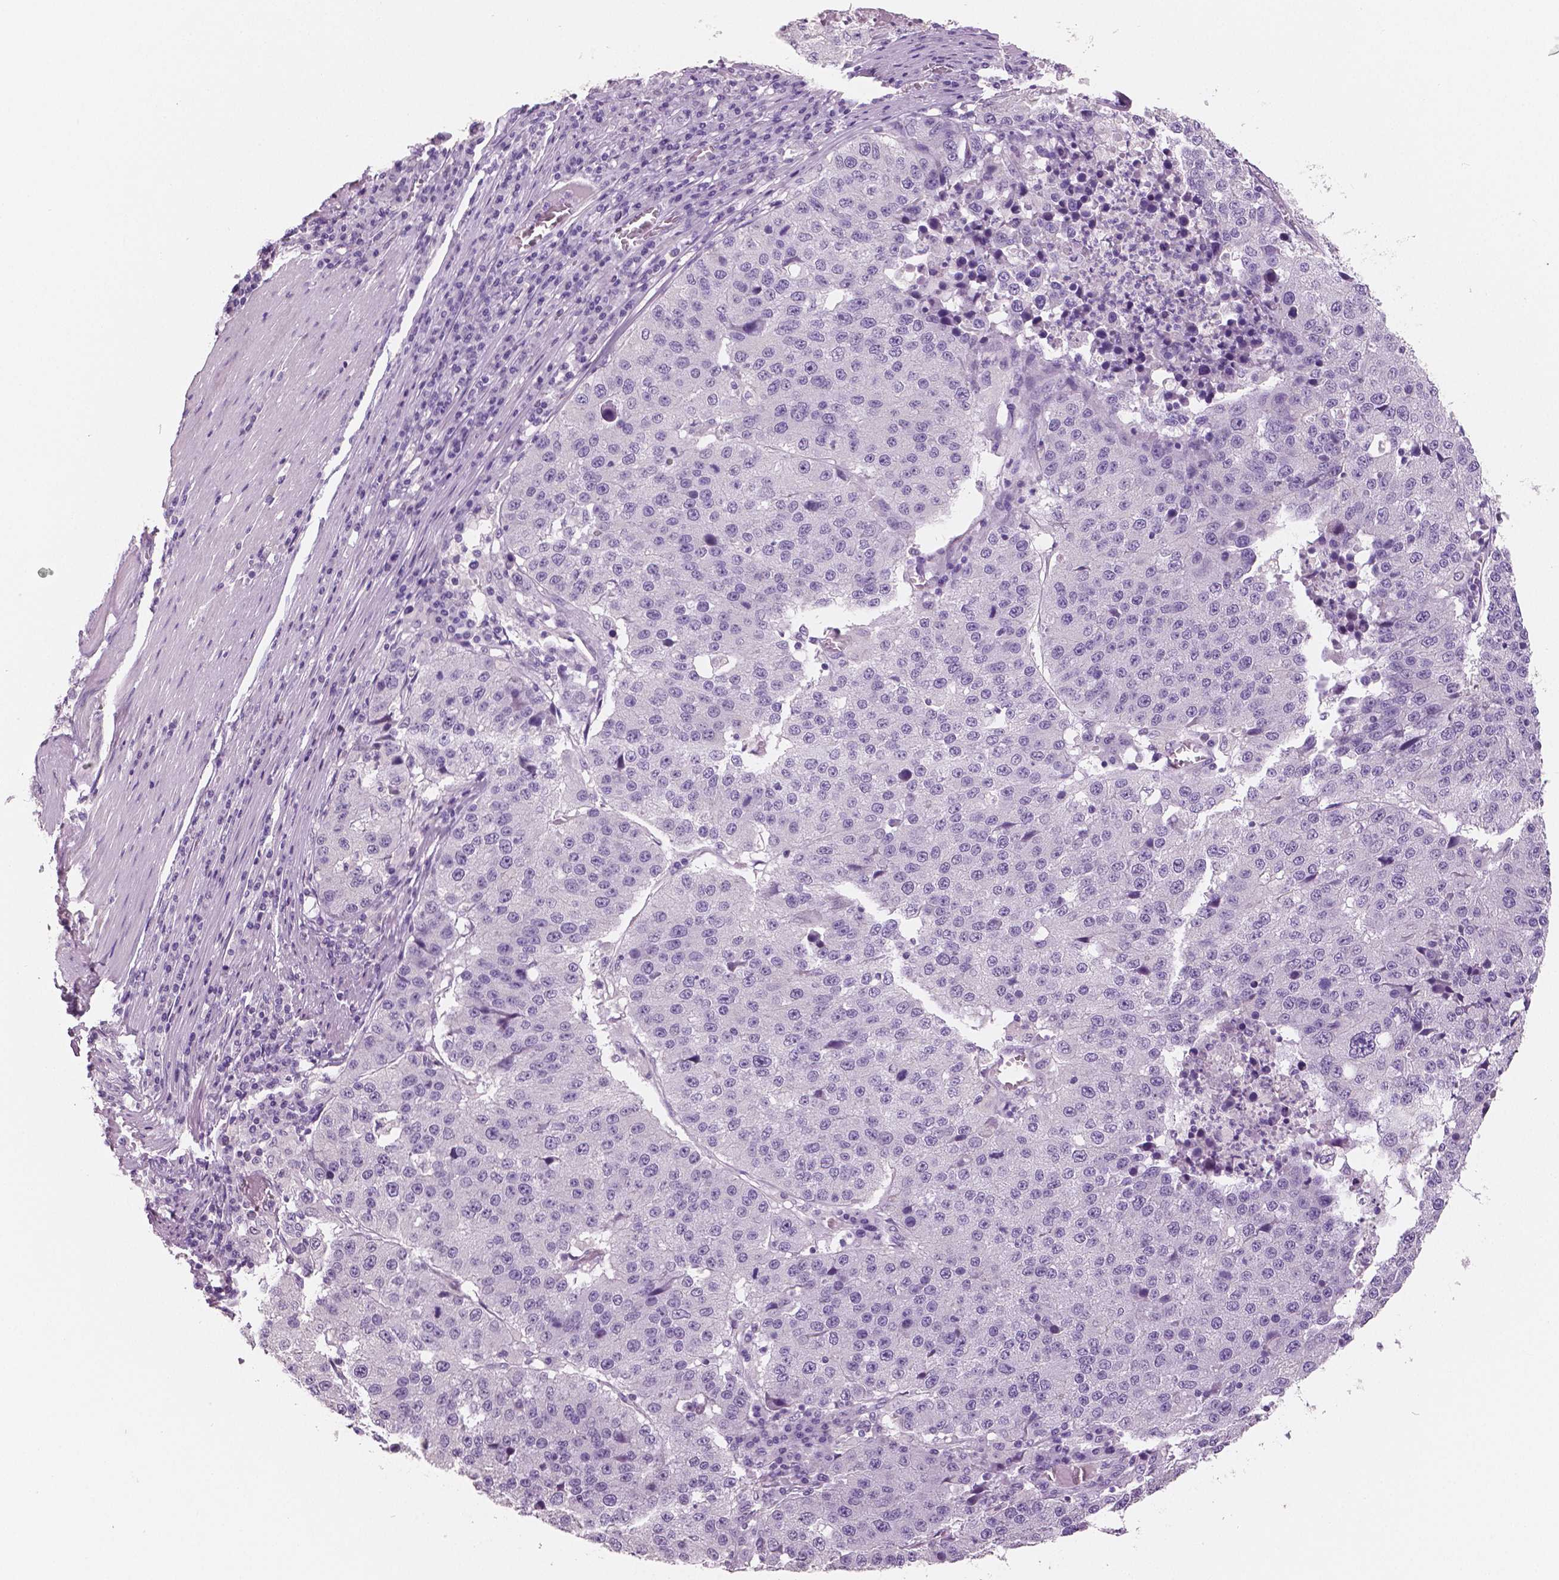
{"staining": {"intensity": "negative", "quantity": "none", "location": "none"}, "tissue": "stomach cancer", "cell_type": "Tumor cells", "image_type": "cancer", "snomed": [{"axis": "morphology", "description": "Adenocarcinoma, NOS"}, {"axis": "topography", "description": "Stomach"}], "caption": "DAB (3,3'-diaminobenzidine) immunohistochemical staining of human adenocarcinoma (stomach) shows no significant expression in tumor cells. The staining is performed using DAB (3,3'-diaminobenzidine) brown chromogen with nuclei counter-stained in using hematoxylin.", "gene": "NECAB2", "patient": {"sex": "male", "age": 71}}